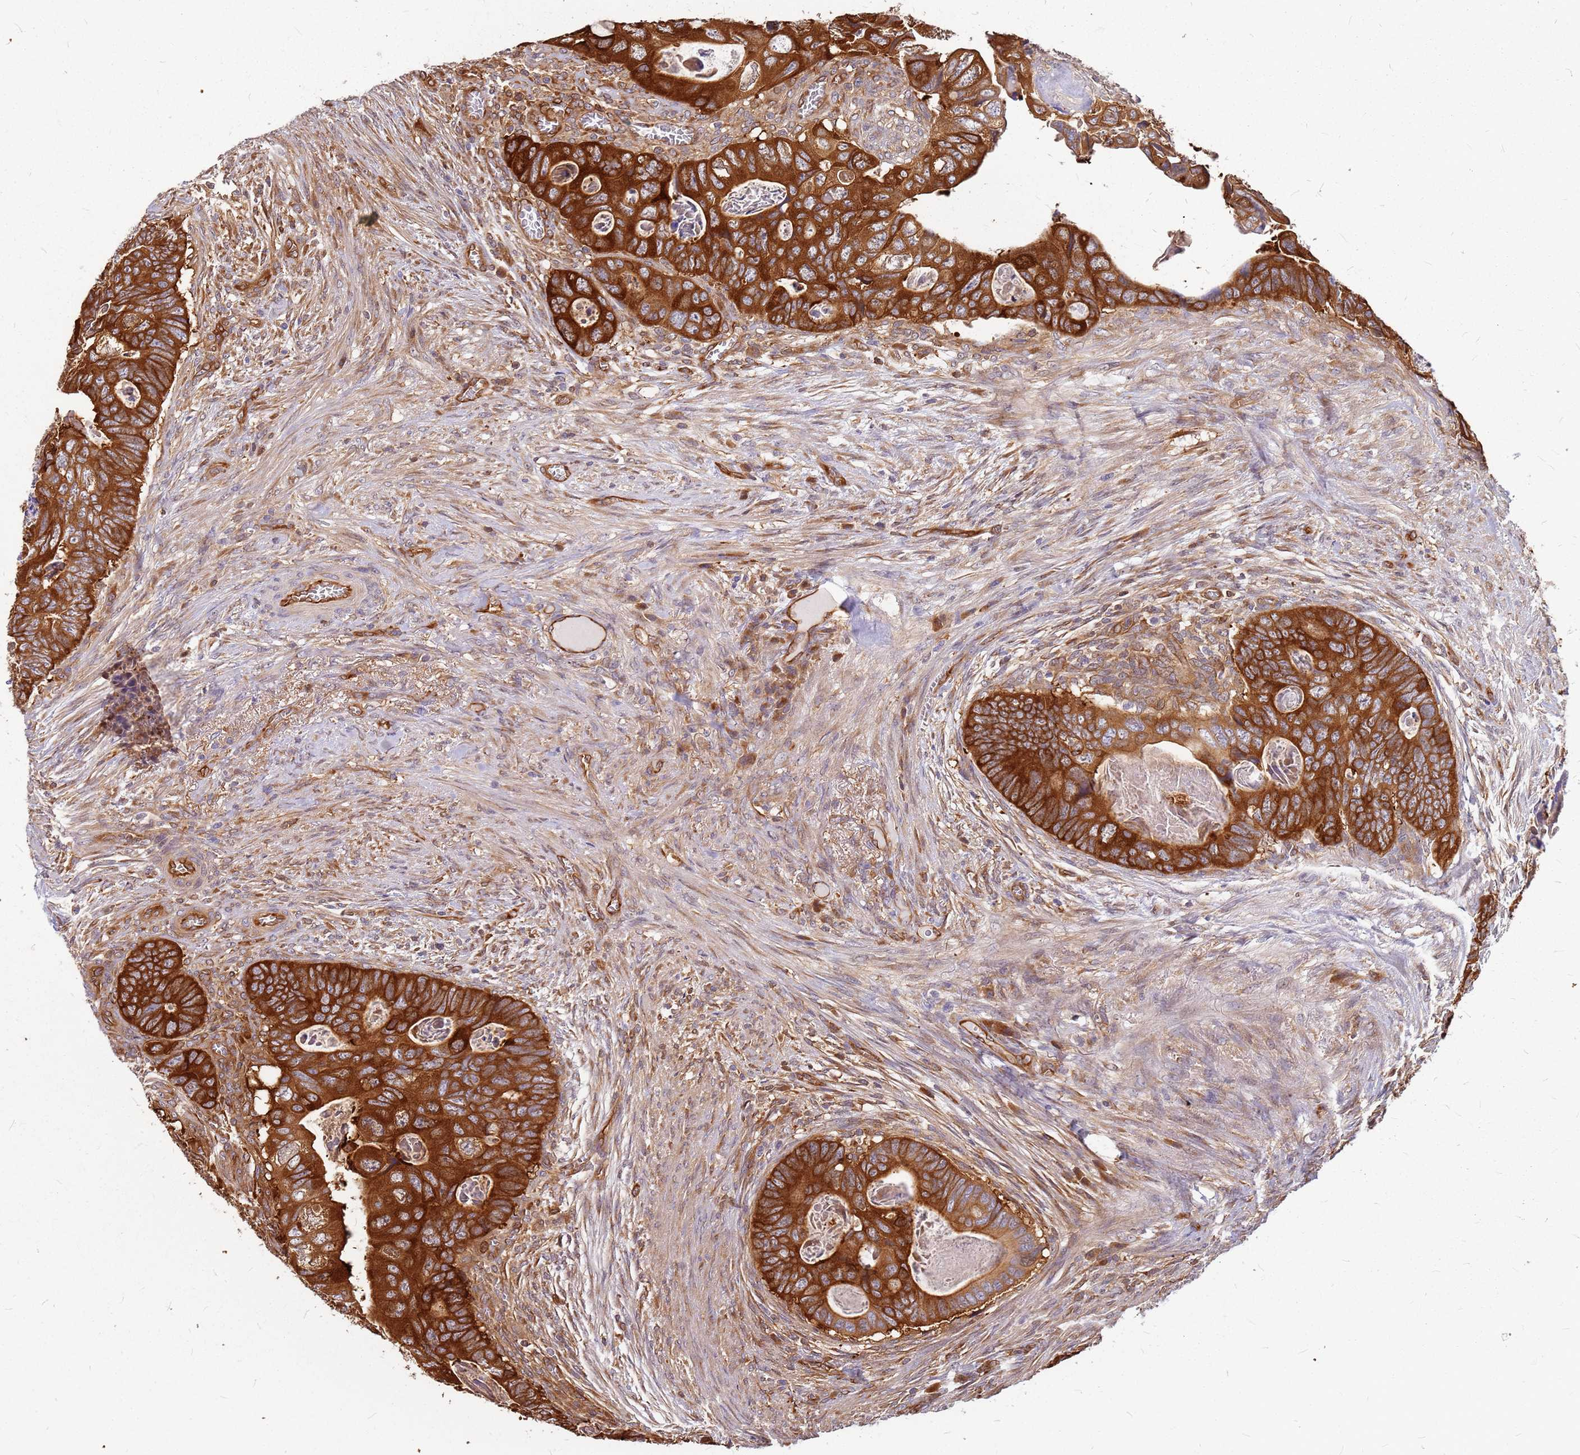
{"staining": {"intensity": "strong", "quantity": ">75%", "location": "cytoplasmic/membranous"}, "tissue": "colorectal cancer", "cell_type": "Tumor cells", "image_type": "cancer", "snomed": [{"axis": "morphology", "description": "Adenocarcinoma, NOS"}, {"axis": "topography", "description": "Rectum"}], "caption": "Adenocarcinoma (colorectal) stained for a protein (brown) exhibits strong cytoplasmic/membranous positive positivity in about >75% of tumor cells.", "gene": "HDX", "patient": {"sex": "female", "age": 78}}